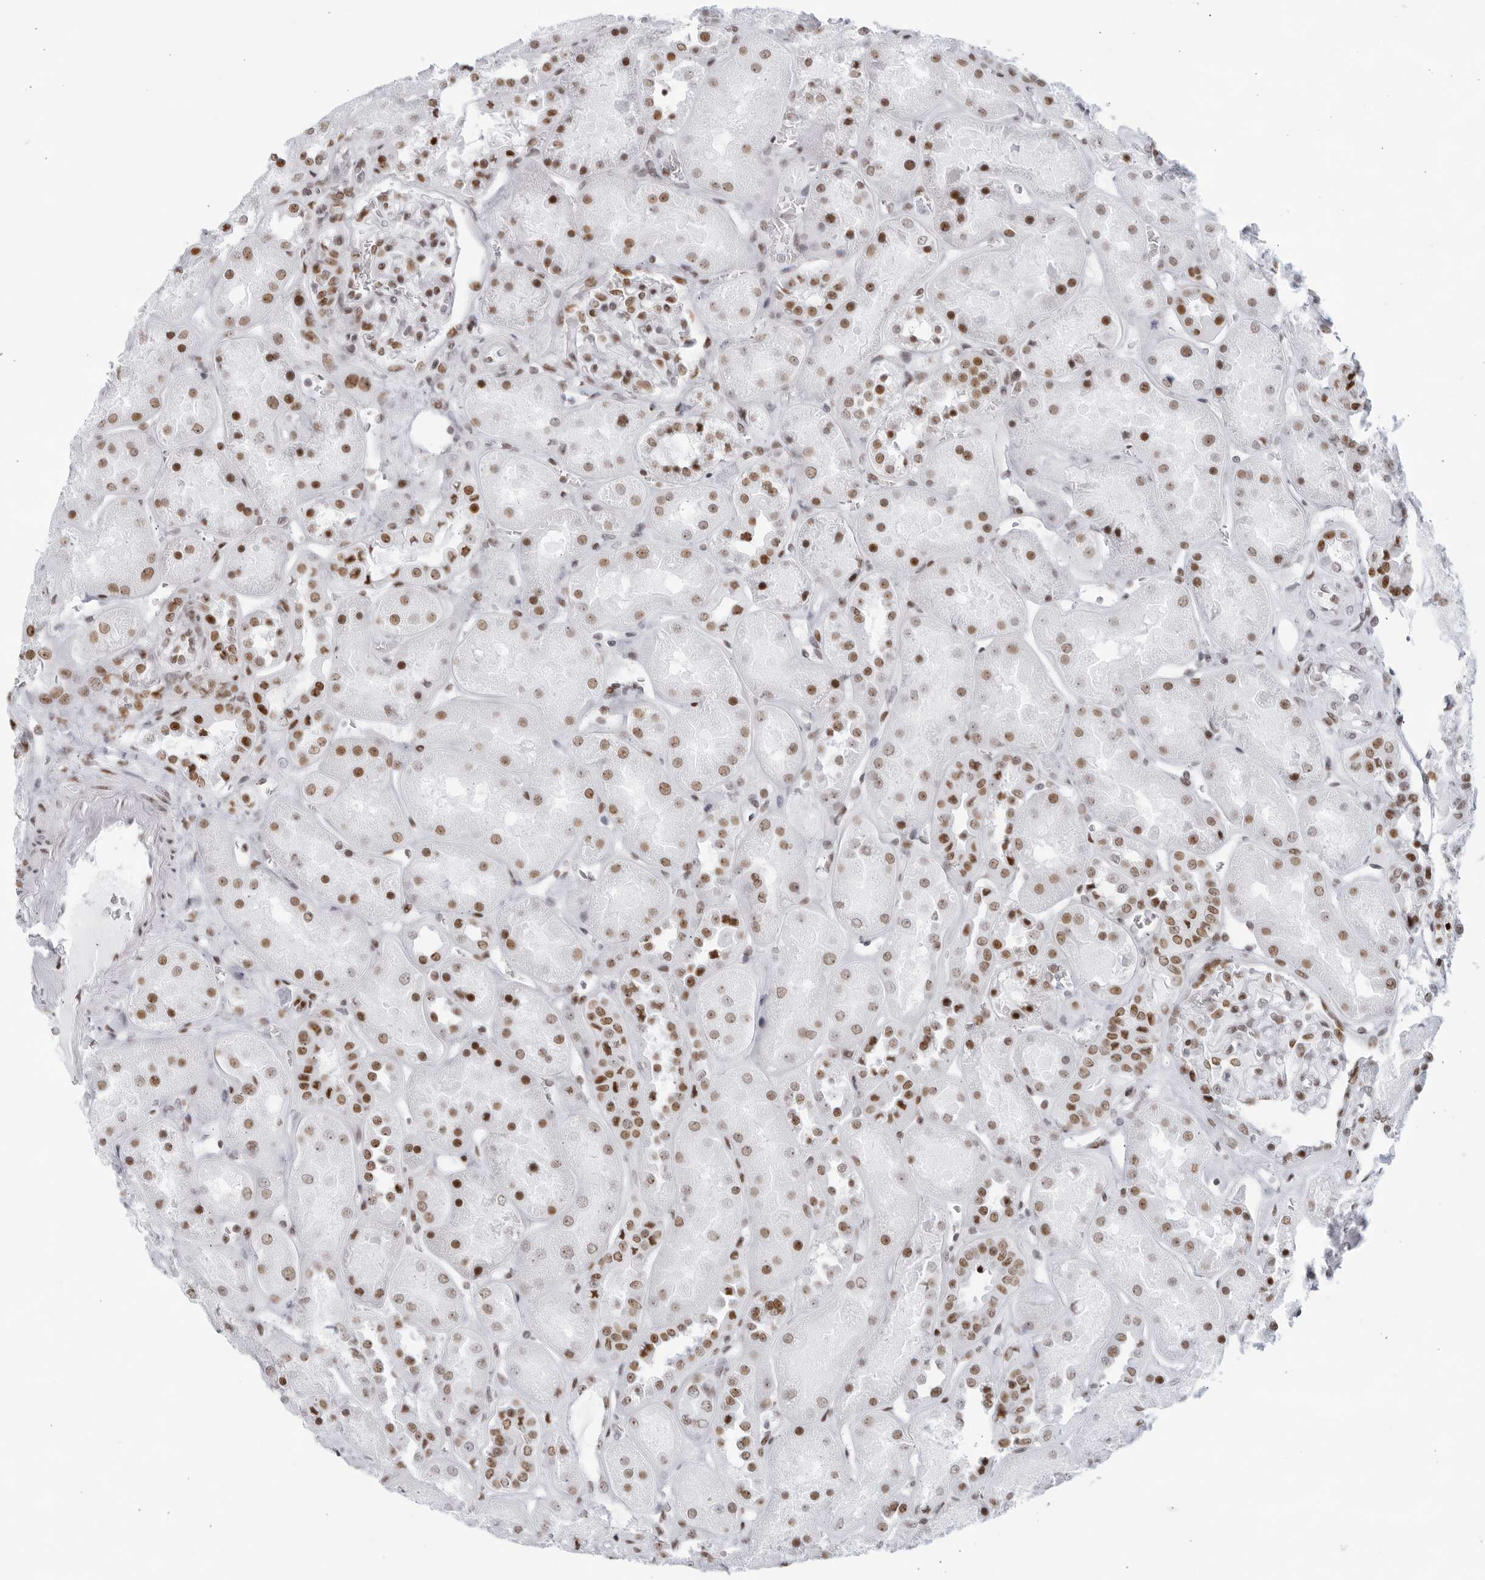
{"staining": {"intensity": "moderate", "quantity": ">75%", "location": "nuclear"}, "tissue": "kidney", "cell_type": "Cells in glomeruli", "image_type": "normal", "snomed": [{"axis": "morphology", "description": "Normal tissue, NOS"}, {"axis": "topography", "description": "Kidney"}], "caption": "Normal kidney shows moderate nuclear expression in about >75% of cells in glomeruli (brown staining indicates protein expression, while blue staining denotes nuclei)..", "gene": "HP1BP3", "patient": {"sex": "male", "age": 70}}